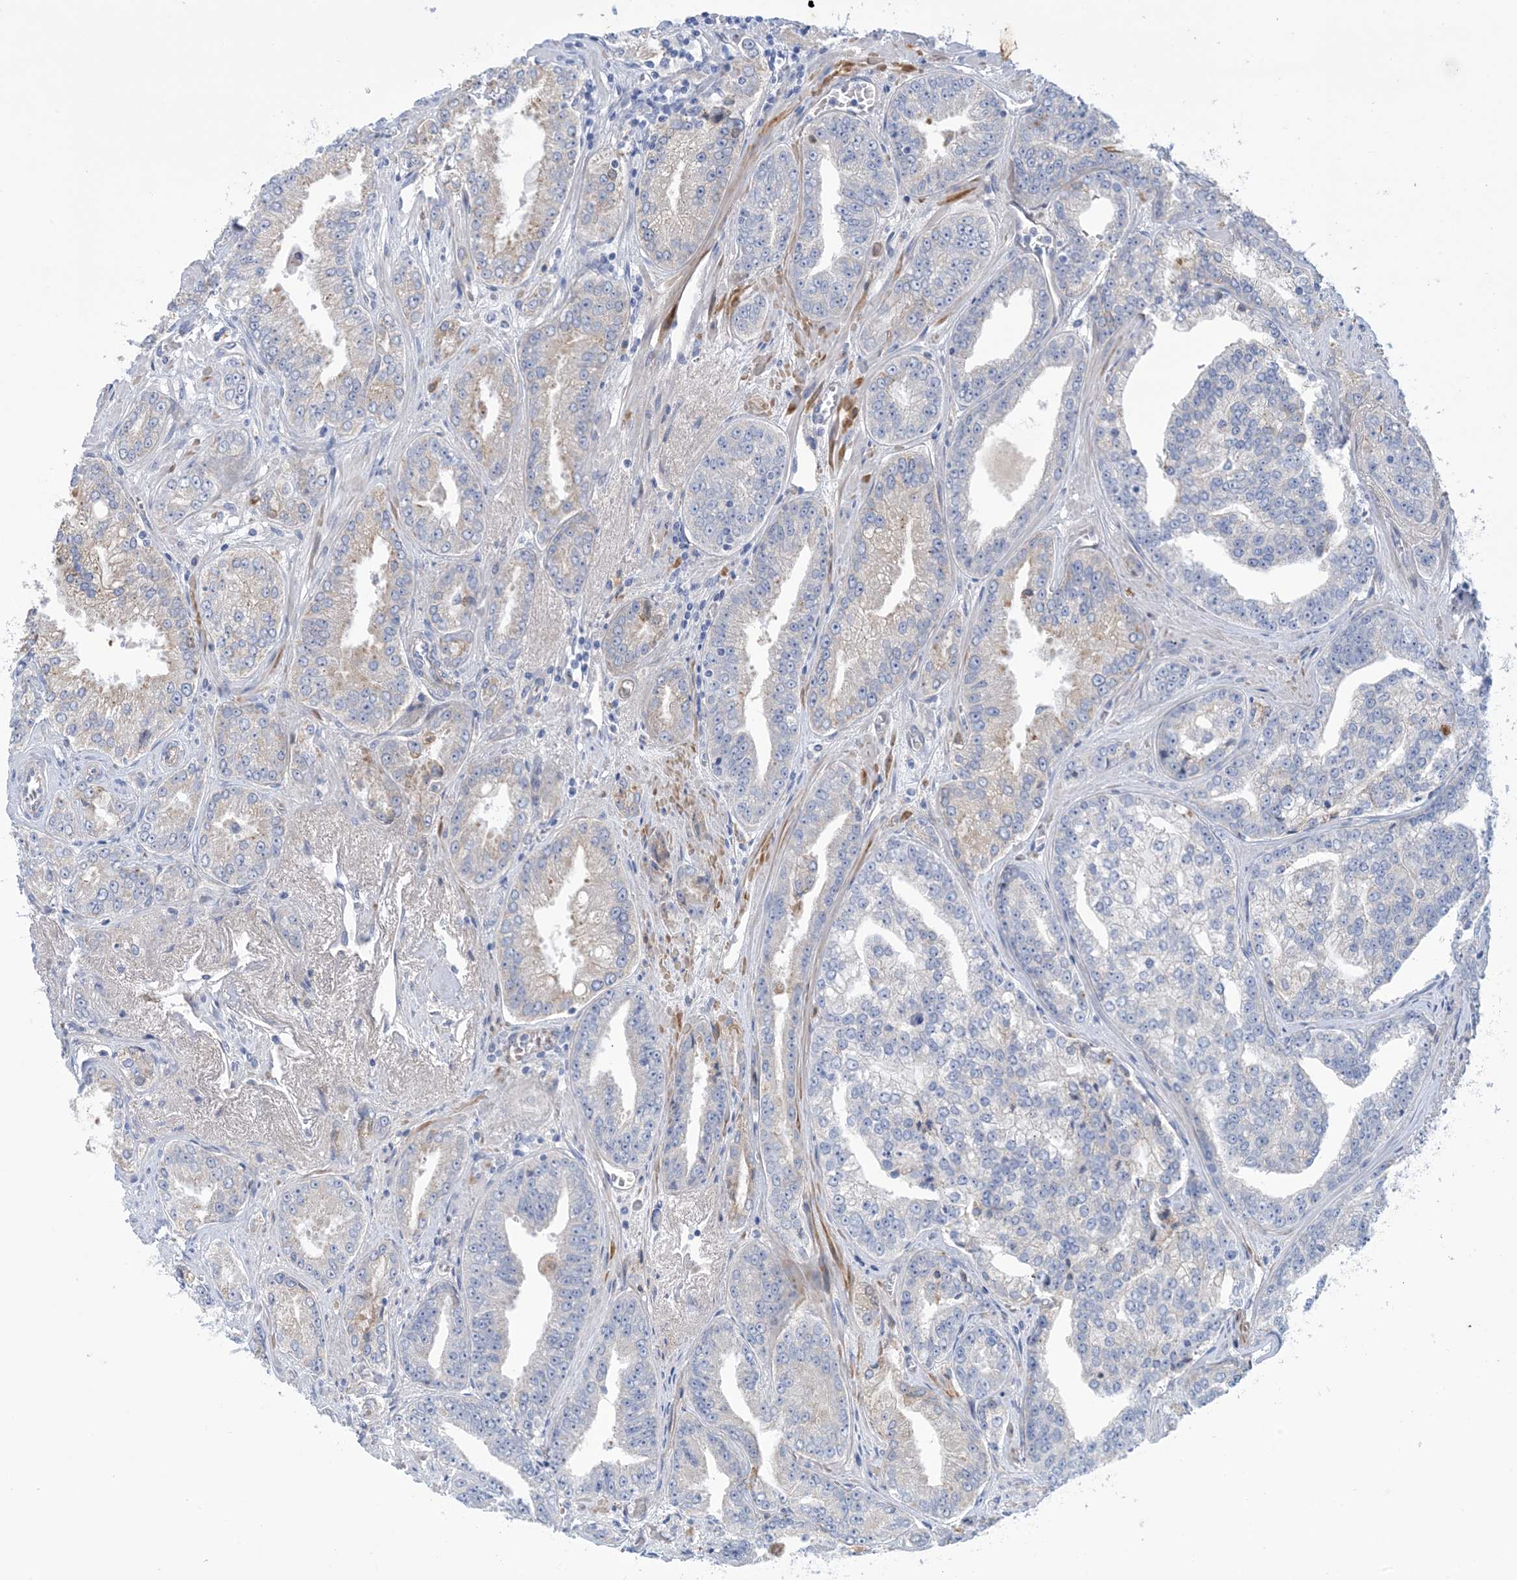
{"staining": {"intensity": "negative", "quantity": "none", "location": "none"}, "tissue": "prostate cancer", "cell_type": "Tumor cells", "image_type": "cancer", "snomed": [{"axis": "morphology", "description": "Adenocarcinoma, High grade"}, {"axis": "topography", "description": "Prostate"}], "caption": "Prostate adenocarcinoma (high-grade) was stained to show a protein in brown. There is no significant positivity in tumor cells.", "gene": "ATP11C", "patient": {"sex": "male", "age": 71}}